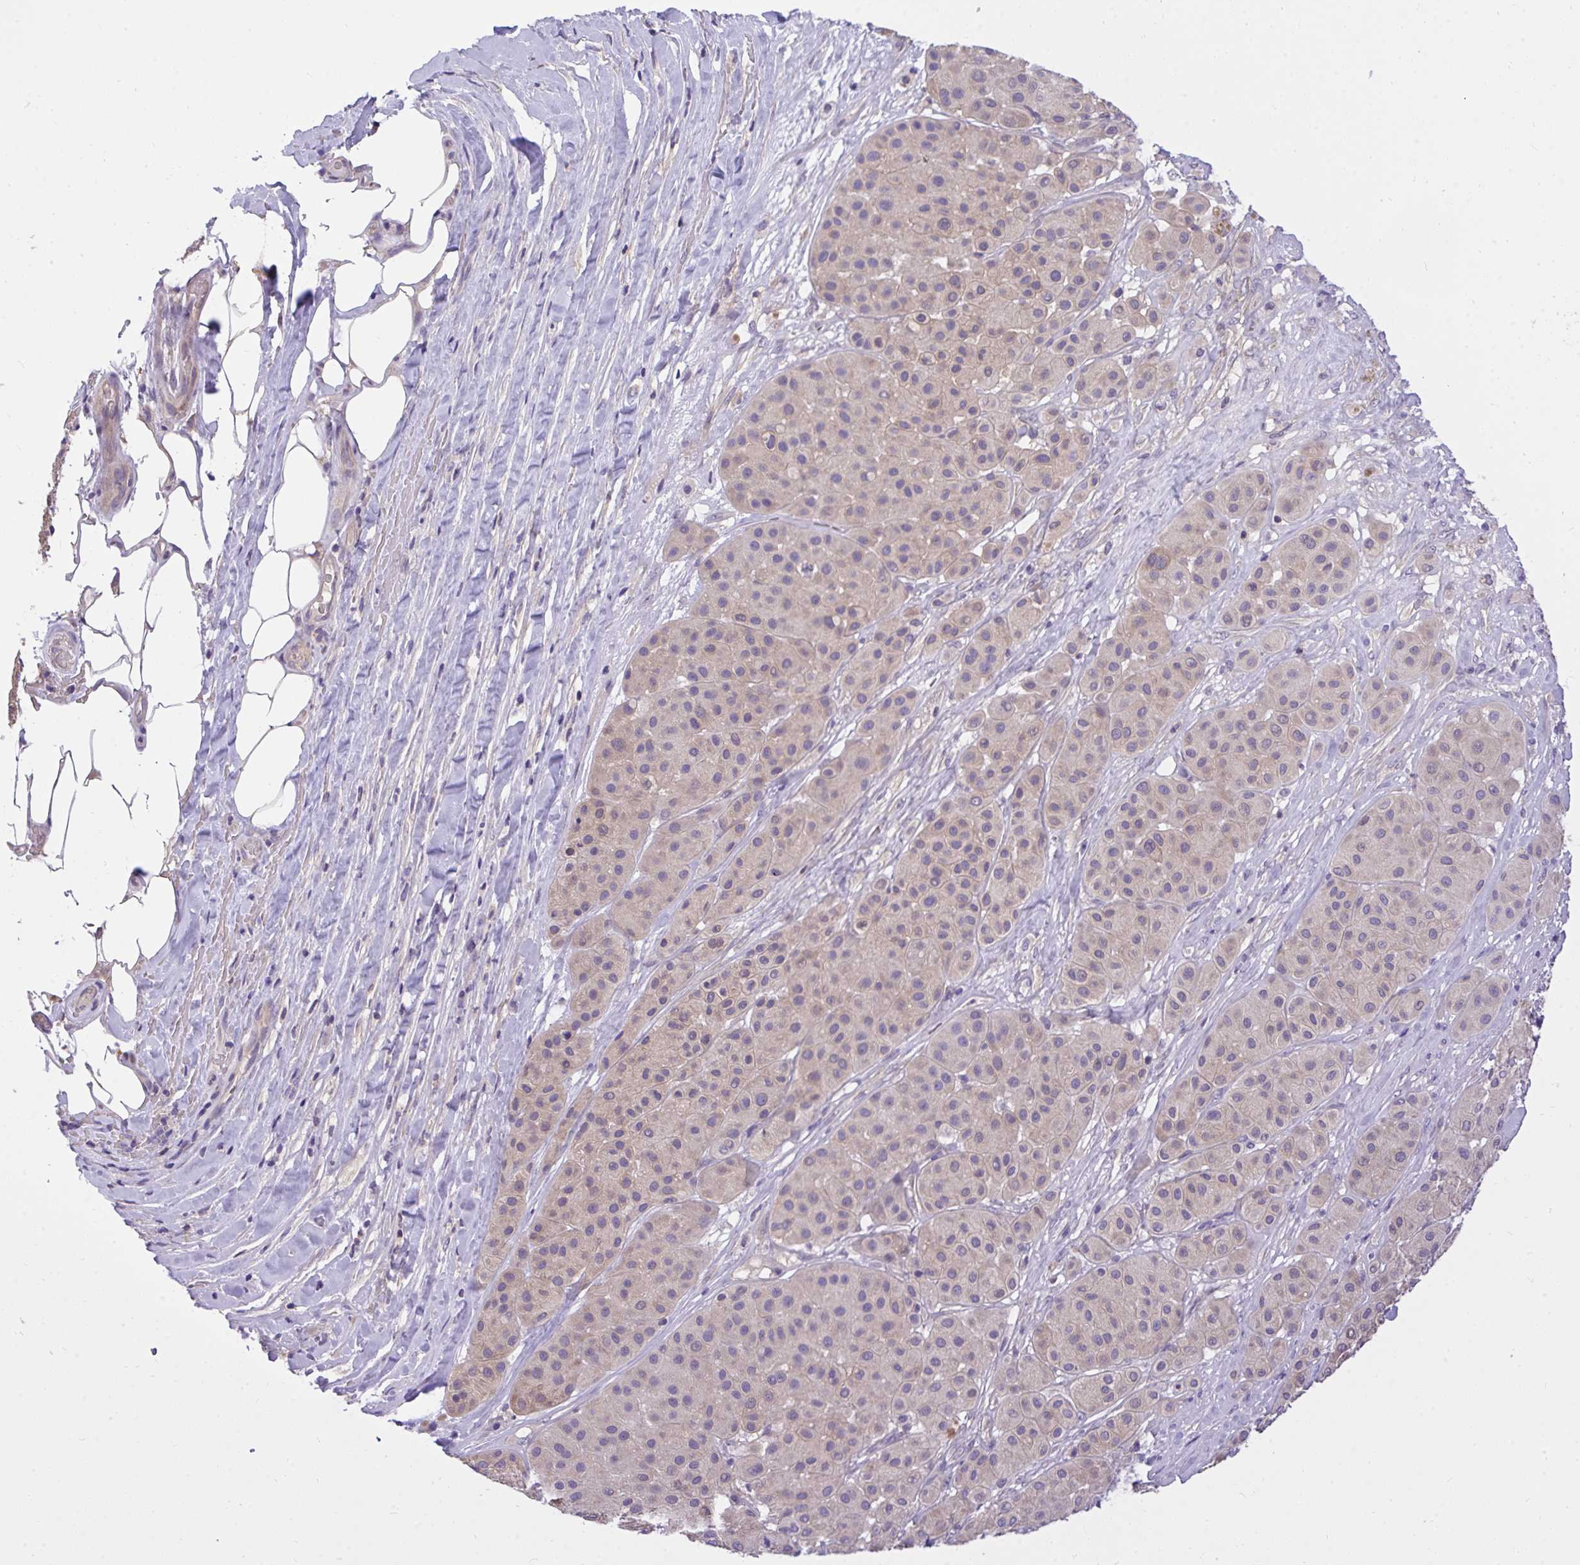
{"staining": {"intensity": "negative", "quantity": "none", "location": "none"}, "tissue": "melanoma", "cell_type": "Tumor cells", "image_type": "cancer", "snomed": [{"axis": "morphology", "description": "Malignant melanoma, Metastatic site"}, {"axis": "topography", "description": "Smooth muscle"}], "caption": "The immunohistochemistry (IHC) image has no significant positivity in tumor cells of malignant melanoma (metastatic site) tissue.", "gene": "TLN2", "patient": {"sex": "male", "age": 41}}